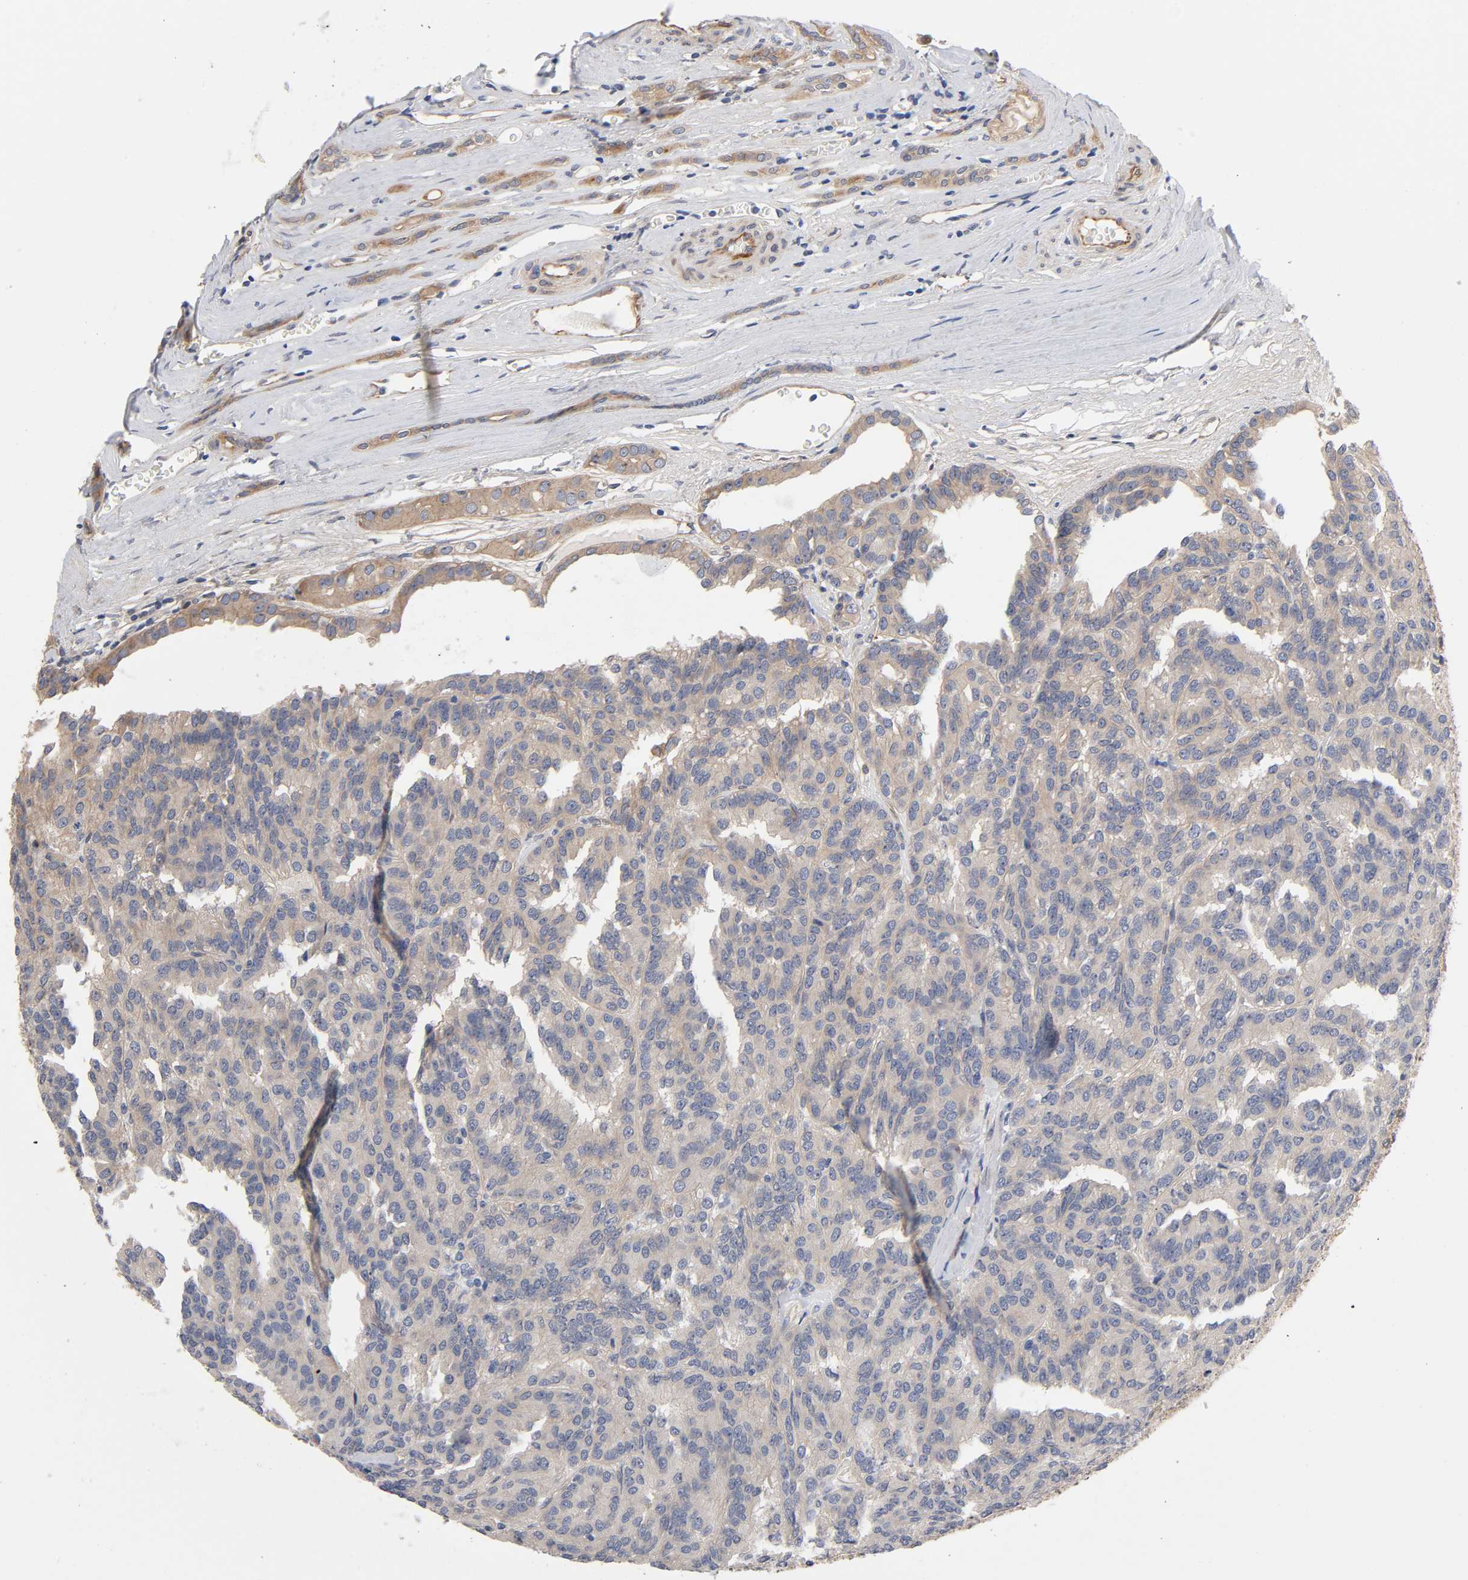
{"staining": {"intensity": "negative", "quantity": "none", "location": "none"}, "tissue": "renal cancer", "cell_type": "Tumor cells", "image_type": "cancer", "snomed": [{"axis": "morphology", "description": "Adenocarcinoma, NOS"}, {"axis": "topography", "description": "Kidney"}], "caption": "DAB immunohistochemical staining of human renal cancer shows no significant positivity in tumor cells.", "gene": "RAB13", "patient": {"sex": "male", "age": 46}}